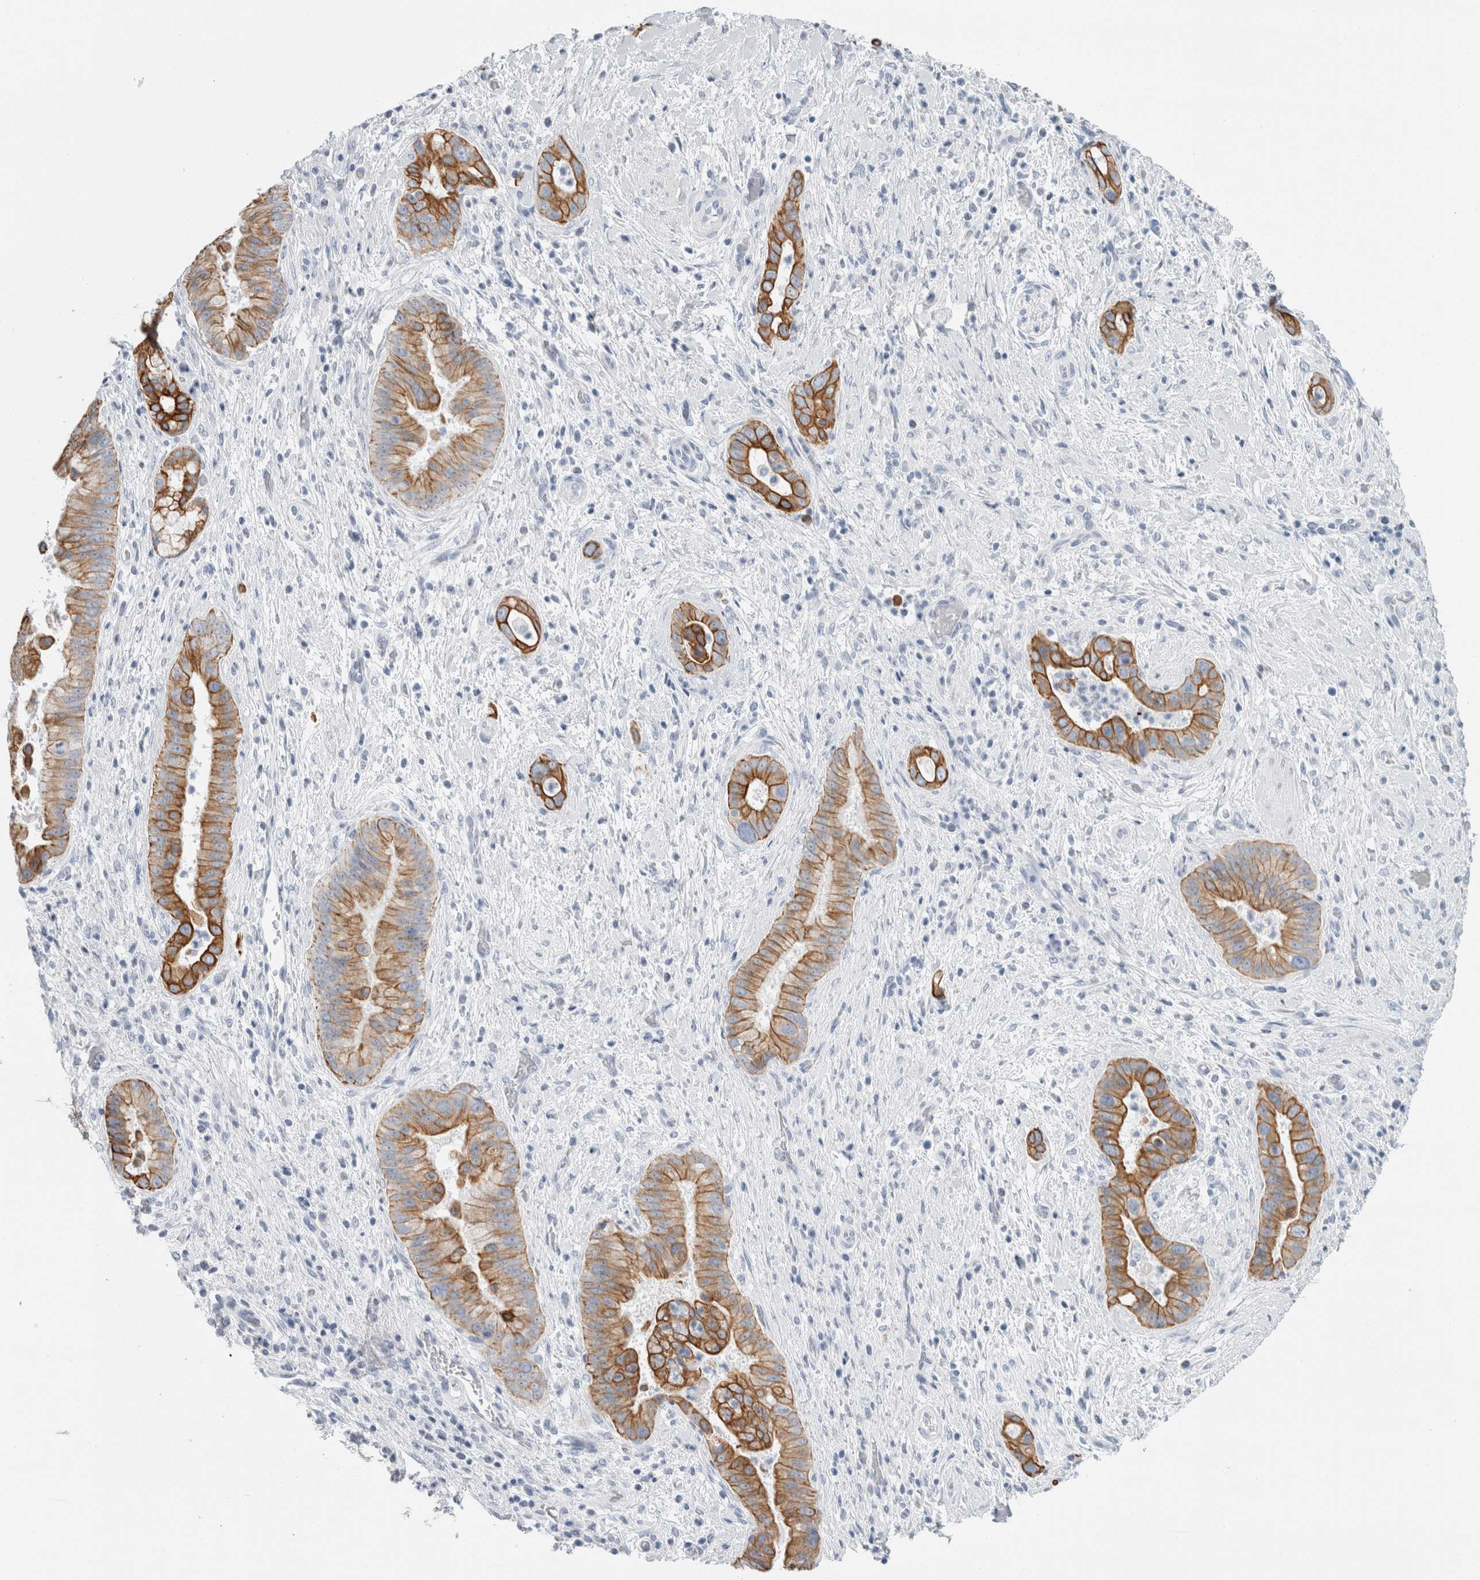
{"staining": {"intensity": "strong", "quantity": ">75%", "location": "cytoplasmic/membranous"}, "tissue": "liver cancer", "cell_type": "Tumor cells", "image_type": "cancer", "snomed": [{"axis": "morphology", "description": "Cholangiocarcinoma"}, {"axis": "topography", "description": "Liver"}], "caption": "Human liver cancer (cholangiocarcinoma) stained for a protein (brown) displays strong cytoplasmic/membranous positive staining in approximately >75% of tumor cells.", "gene": "RPH3AL", "patient": {"sex": "female", "age": 54}}